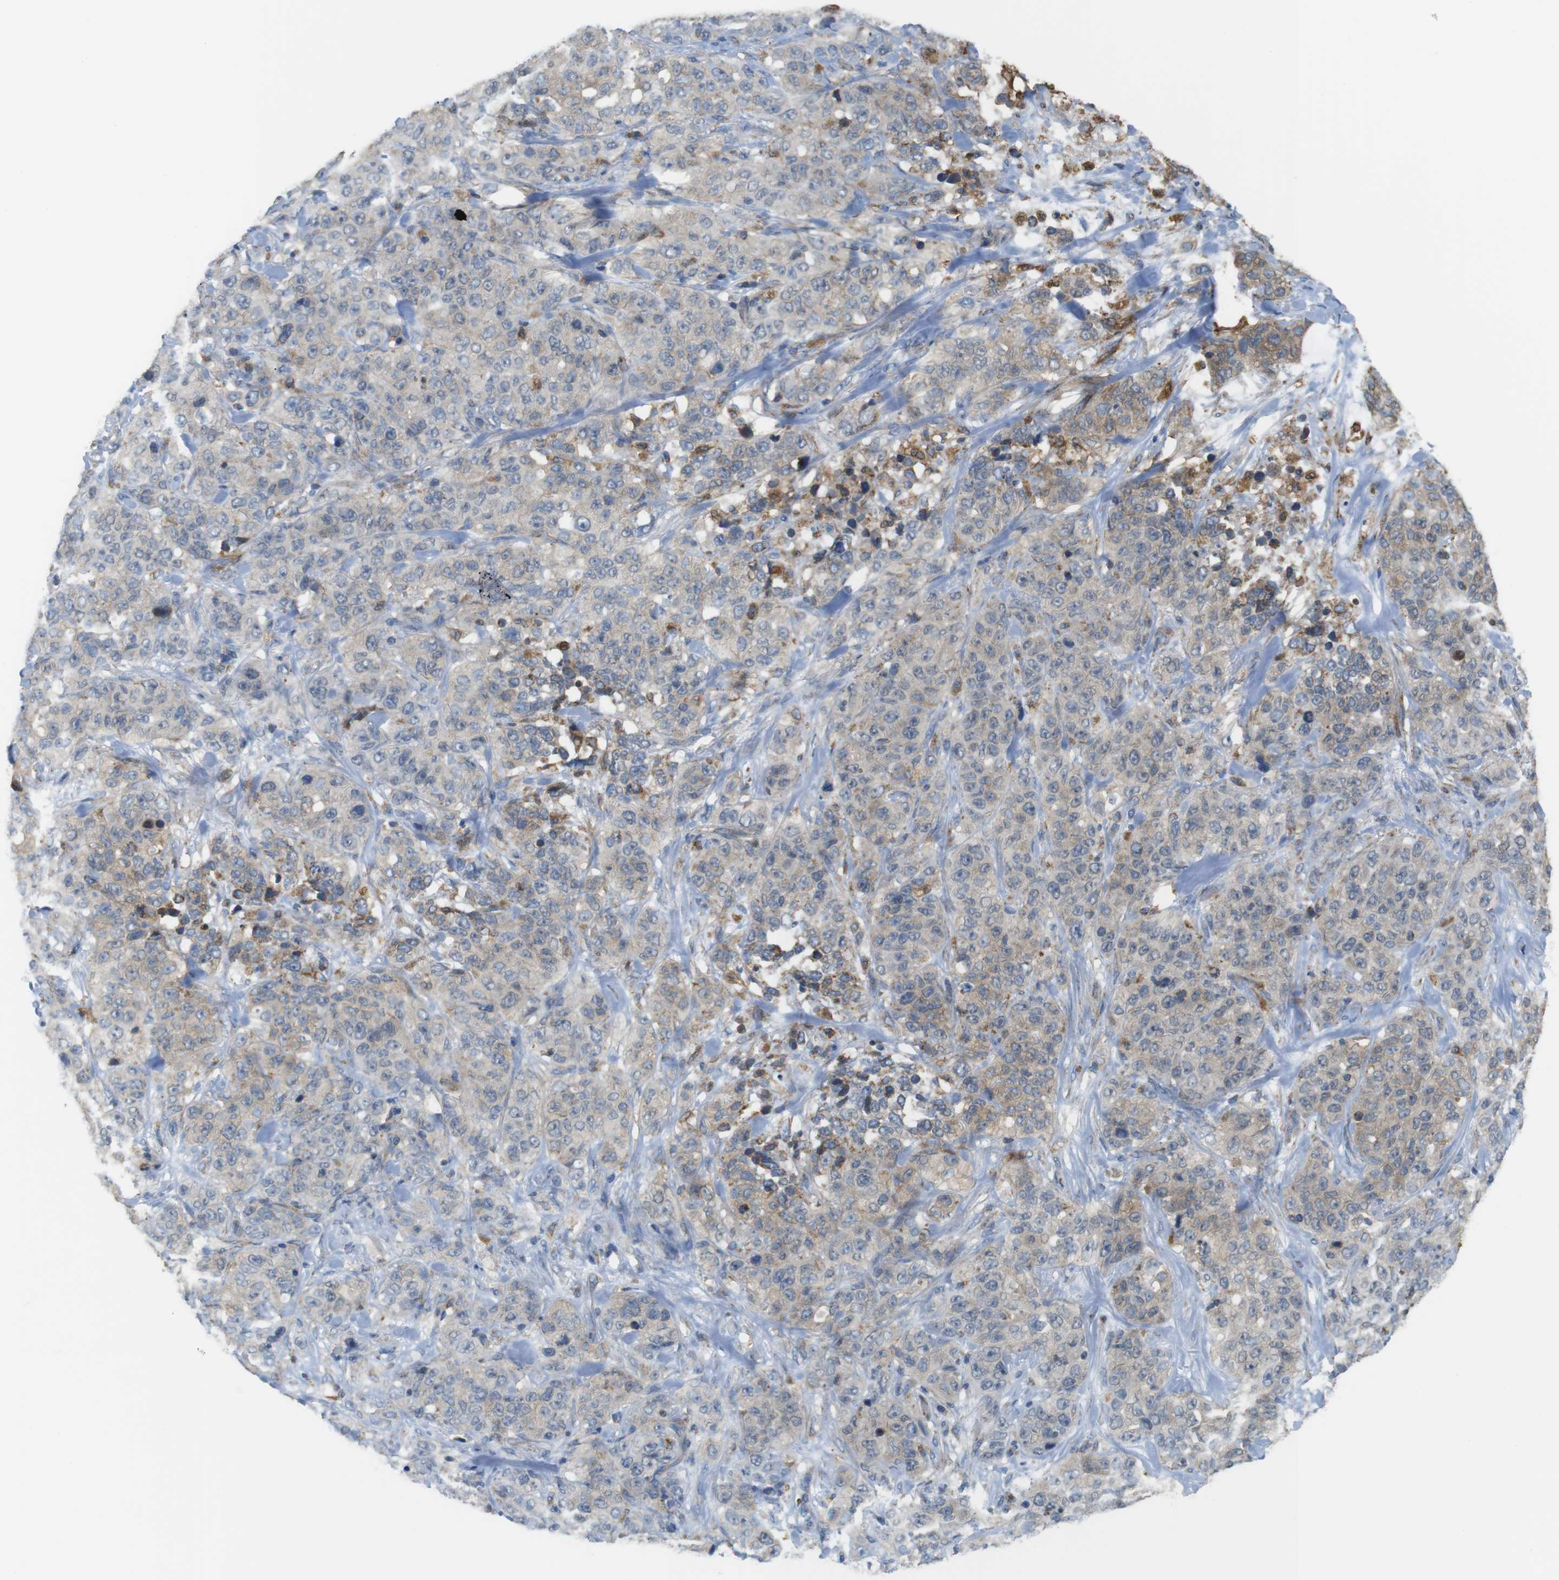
{"staining": {"intensity": "negative", "quantity": "none", "location": "none"}, "tissue": "stomach cancer", "cell_type": "Tumor cells", "image_type": "cancer", "snomed": [{"axis": "morphology", "description": "Adenocarcinoma, NOS"}, {"axis": "topography", "description": "Stomach"}], "caption": "Photomicrograph shows no significant protein expression in tumor cells of adenocarcinoma (stomach). Brightfield microscopy of immunohistochemistry (IHC) stained with DAB (3,3'-diaminobenzidine) (brown) and hematoxylin (blue), captured at high magnification.", "gene": "GRIK2", "patient": {"sex": "male", "age": 48}}